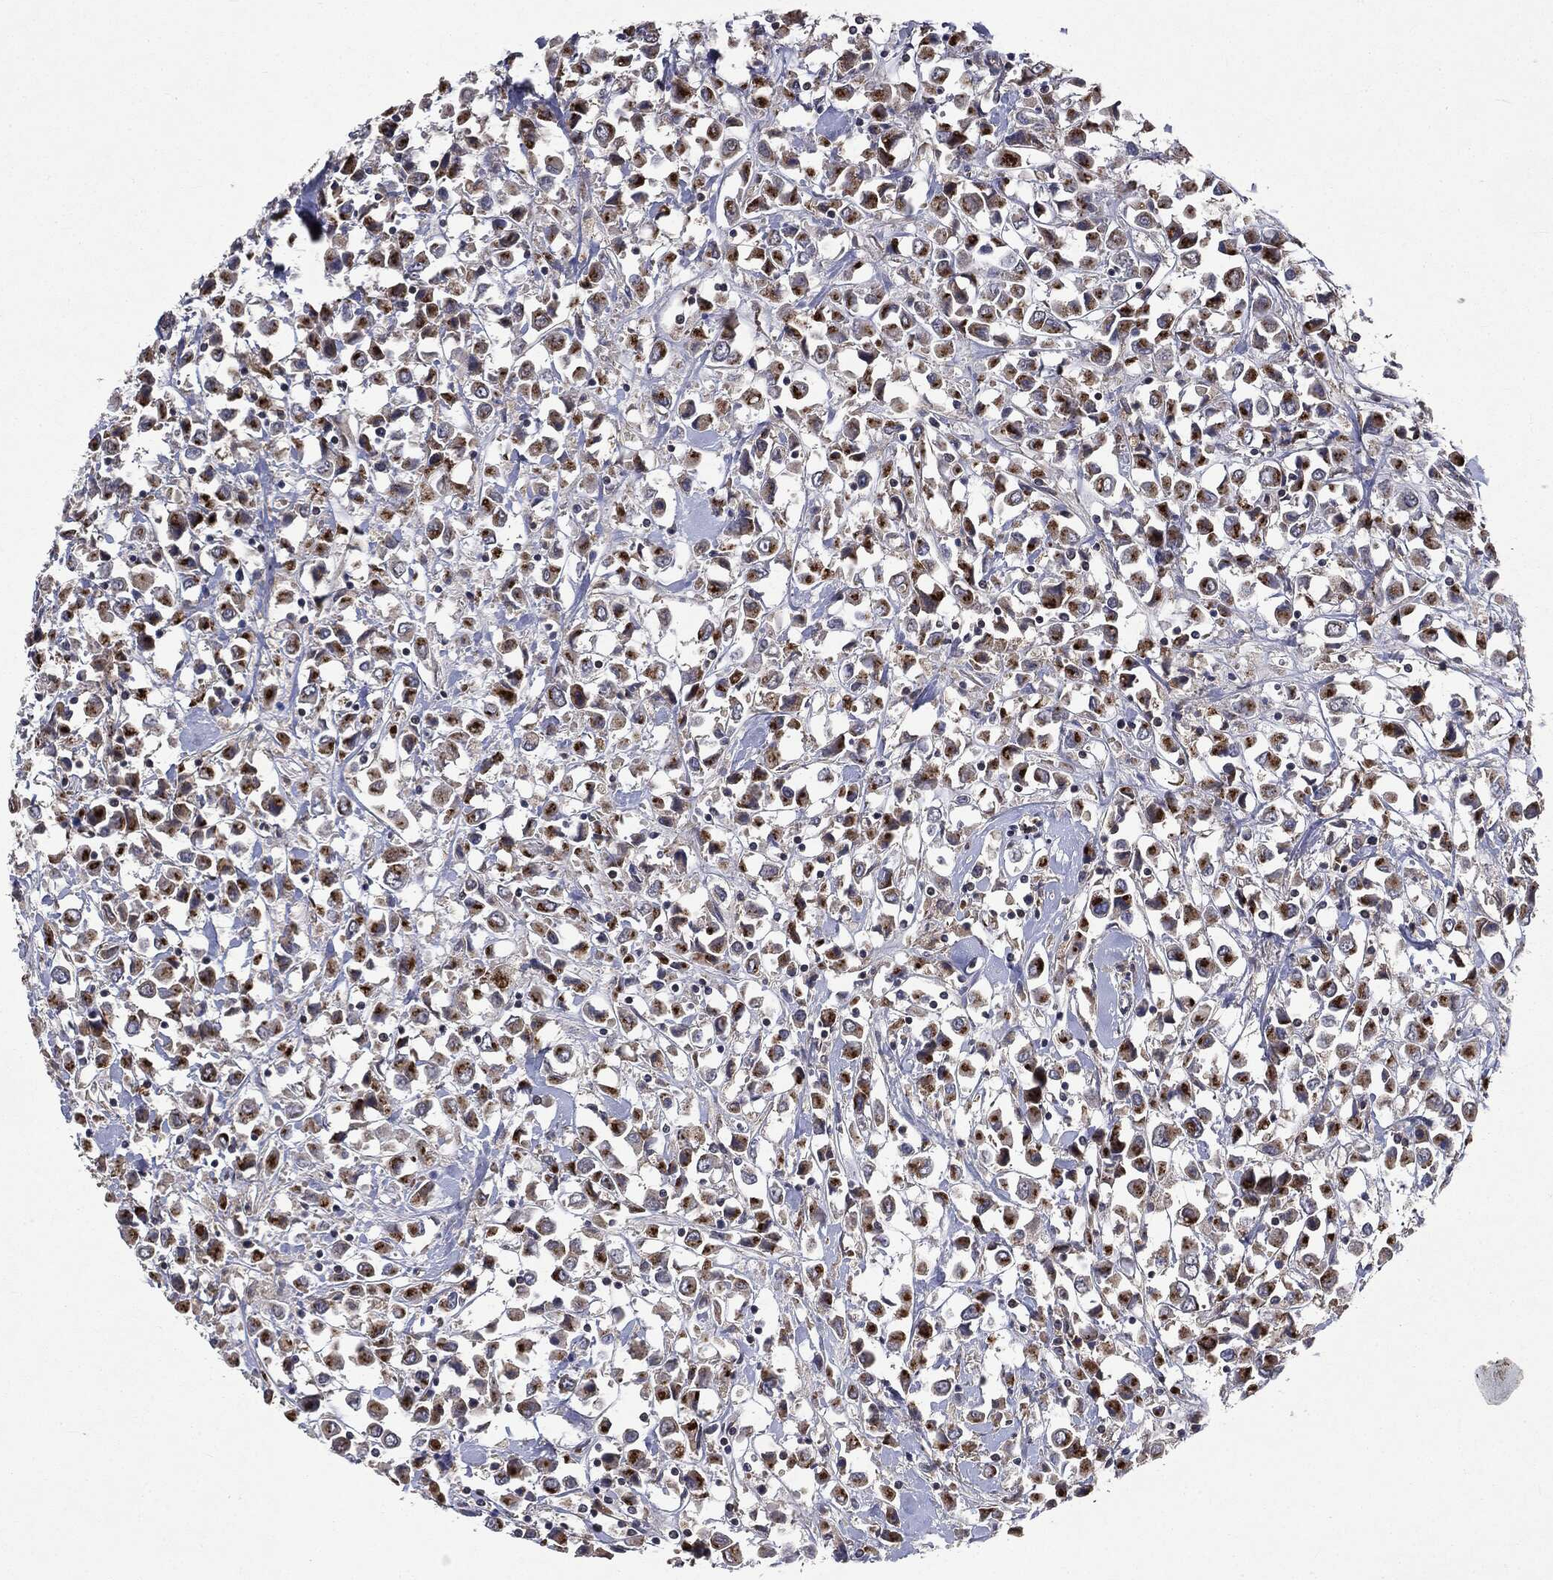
{"staining": {"intensity": "strong", "quantity": ">75%", "location": "cytoplasmic/membranous"}, "tissue": "breast cancer", "cell_type": "Tumor cells", "image_type": "cancer", "snomed": [{"axis": "morphology", "description": "Duct carcinoma"}, {"axis": "topography", "description": "Breast"}], "caption": "Strong cytoplasmic/membranous positivity for a protein is appreciated in approximately >75% of tumor cells of infiltrating ductal carcinoma (breast) using immunohistochemistry (IHC).", "gene": "PLPPR2", "patient": {"sex": "female", "age": 61}}